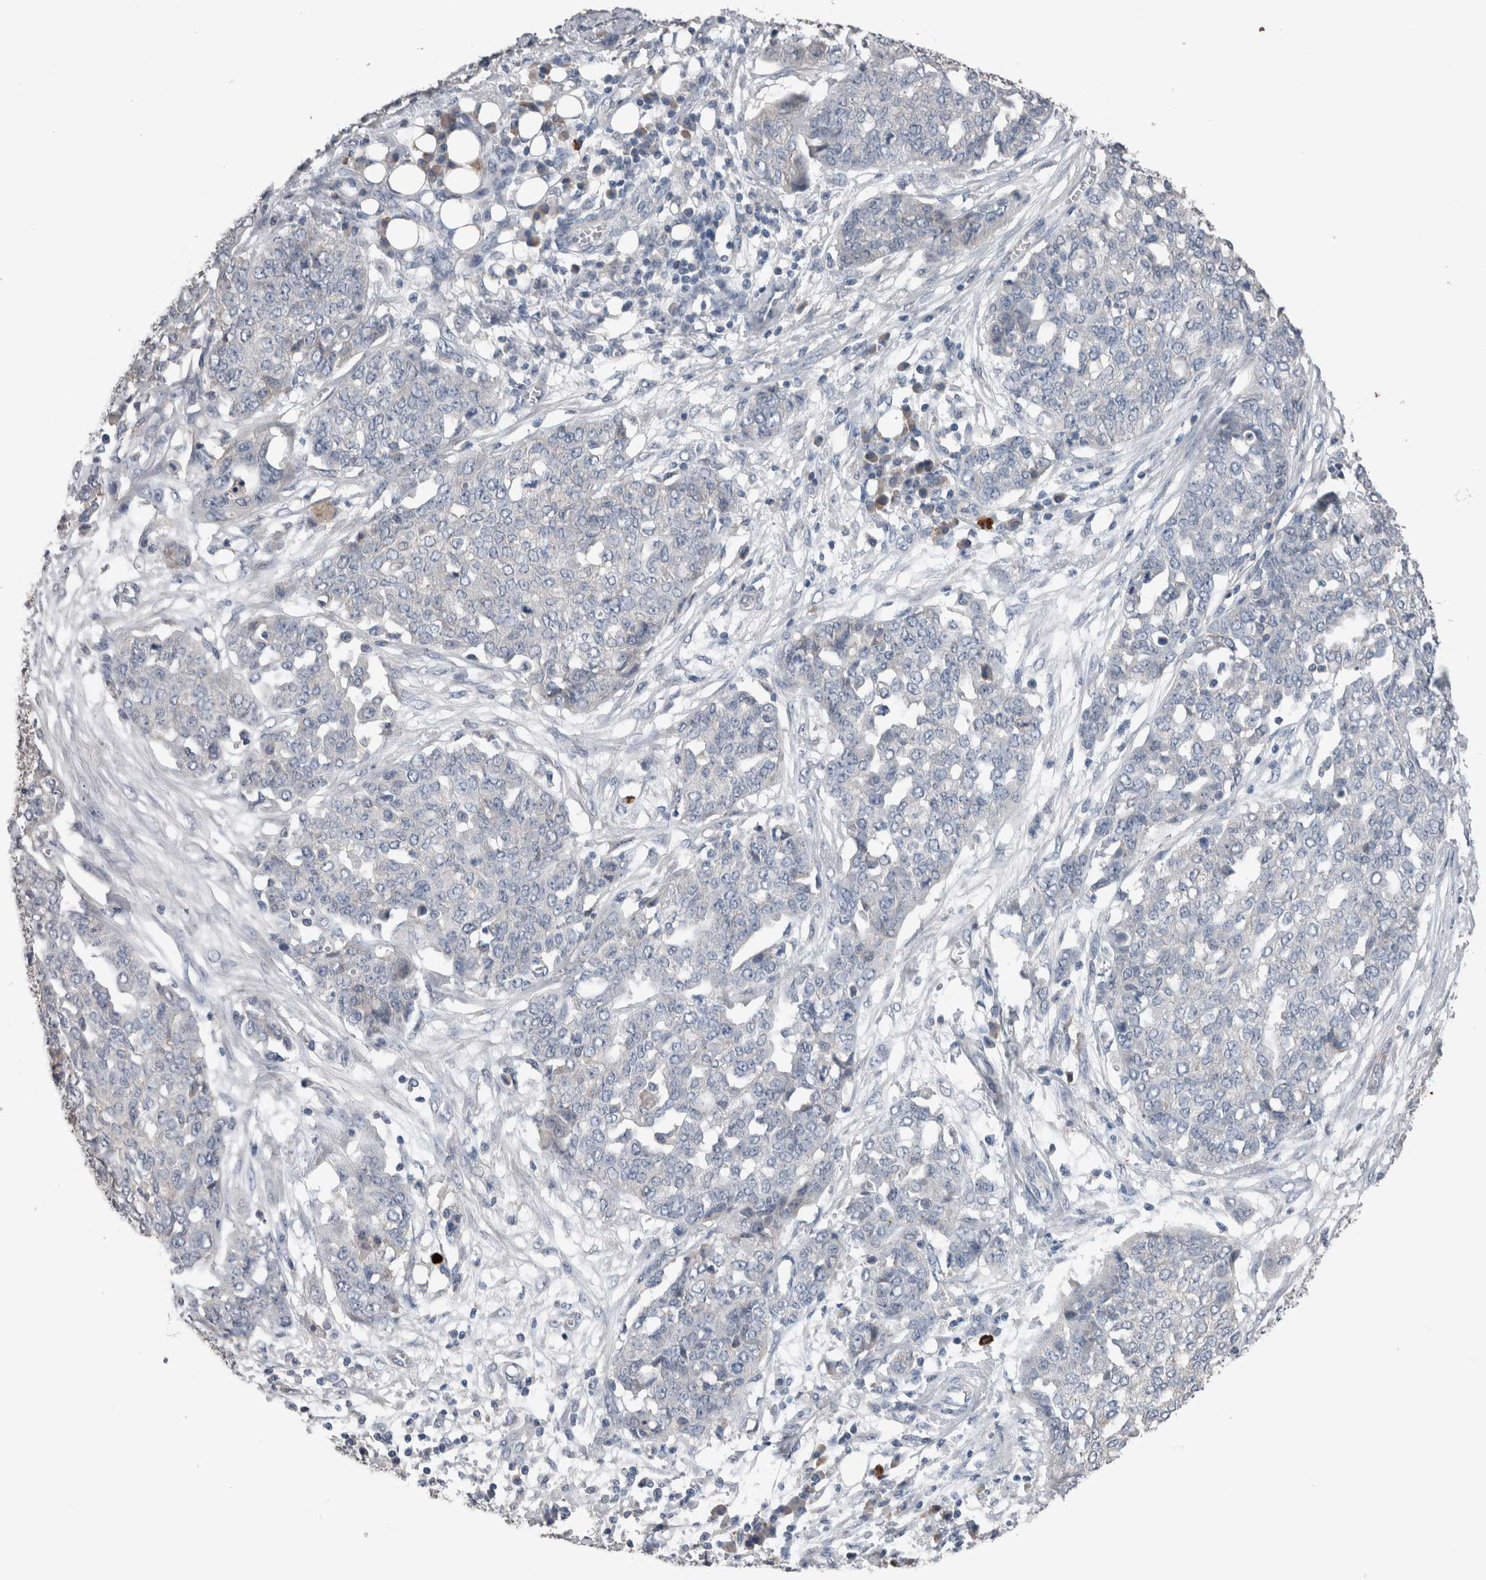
{"staining": {"intensity": "negative", "quantity": "none", "location": "none"}, "tissue": "ovarian cancer", "cell_type": "Tumor cells", "image_type": "cancer", "snomed": [{"axis": "morphology", "description": "Cystadenocarcinoma, serous, NOS"}, {"axis": "topography", "description": "Soft tissue"}, {"axis": "topography", "description": "Ovary"}], "caption": "Immunohistochemistry (IHC) micrograph of neoplastic tissue: ovarian cancer stained with DAB shows no significant protein expression in tumor cells.", "gene": "CRNN", "patient": {"sex": "female", "age": 57}}